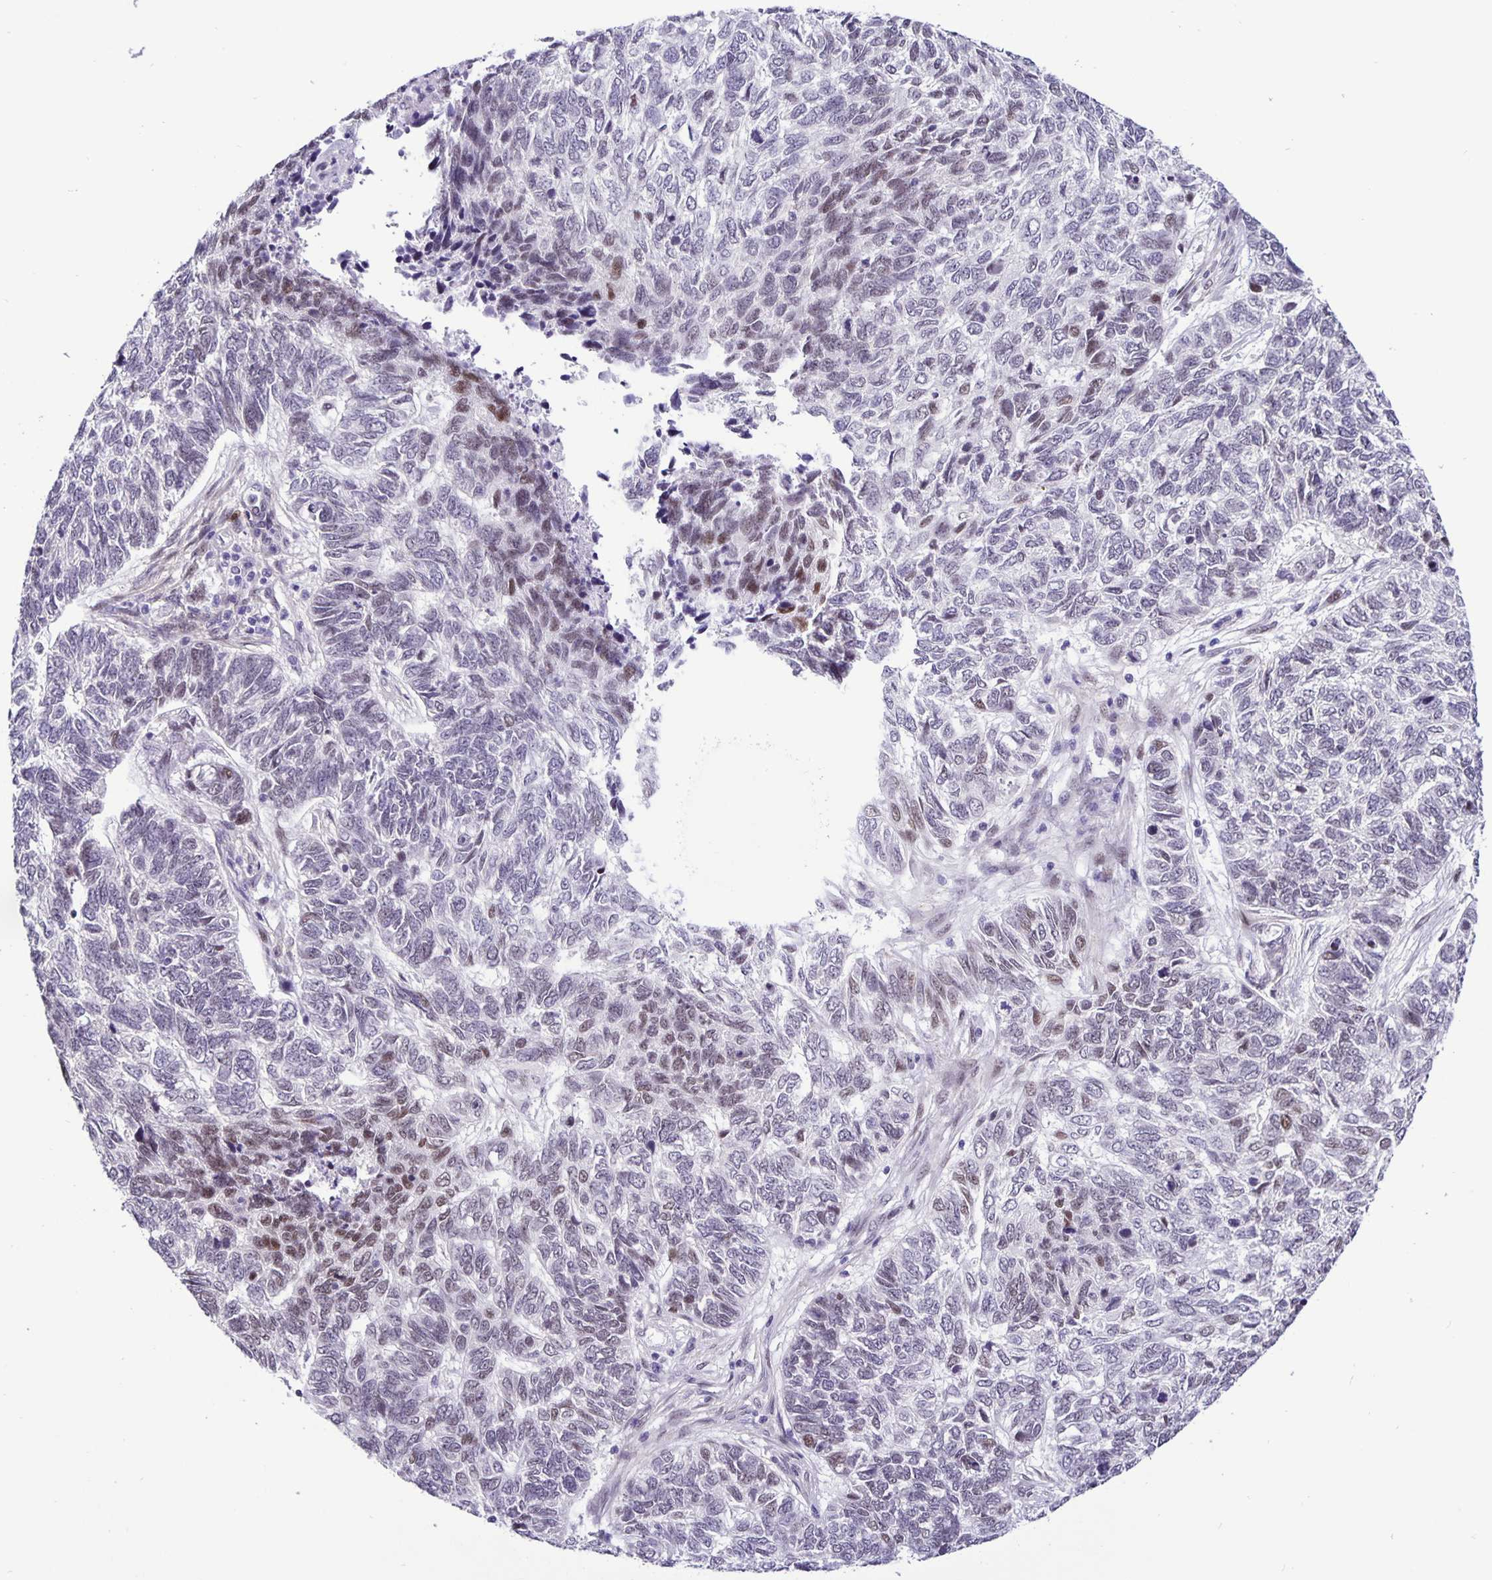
{"staining": {"intensity": "weak", "quantity": "<25%", "location": "nuclear"}, "tissue": "skin cancer", "cell_type": "Tumor cells", "image_type": "cancer", "snomed": [{"axis": "morphology", "description": "Basal cell carcinoma"}, {"axis": "topography", "description": "Skin"}], "caption": "An immunohistochemistry photomicrograph of skin cancer is shown. There is no staining in tumor cells of skin cancer. Nuclei are stained in blue.", "gene": "FOSL2", "patient": {"sex": "female", "age": 65}}